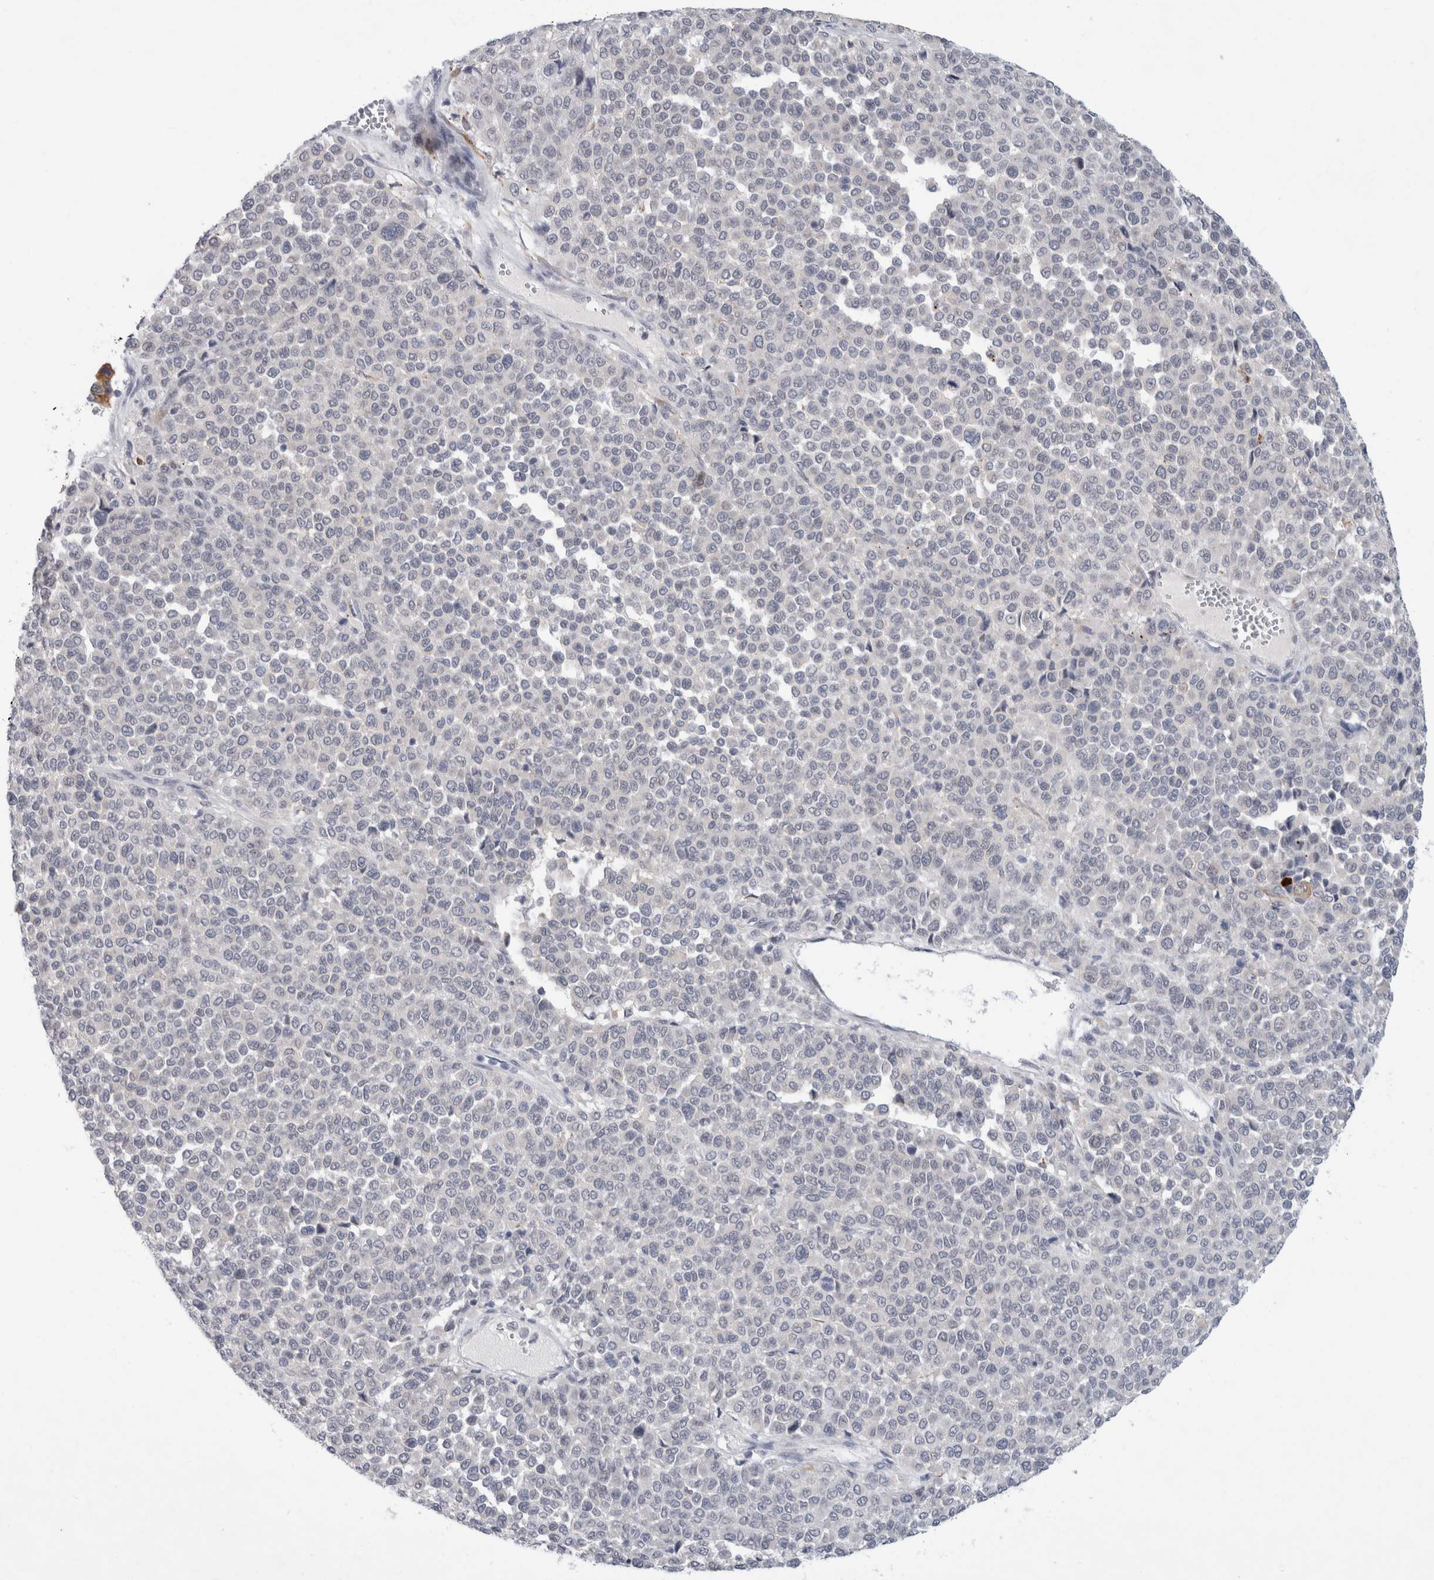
{"staining": {"intensity": "negative", "quantity": "none", "location": "none"}, "tissue": "melanoma", "cell_type": "Tumor cells", "image_type": "cancer", "snomed": [{"axis": "morphology", "description": "Malignant melanoma, Metastatic site"}, {"axis": "topography", "description": "Pancreas"}], "caption": "Tumor cells show no significant protein expression in melanoma.", "gene": "NIPA1", "patient": {"sex": "female", "age": 30}}